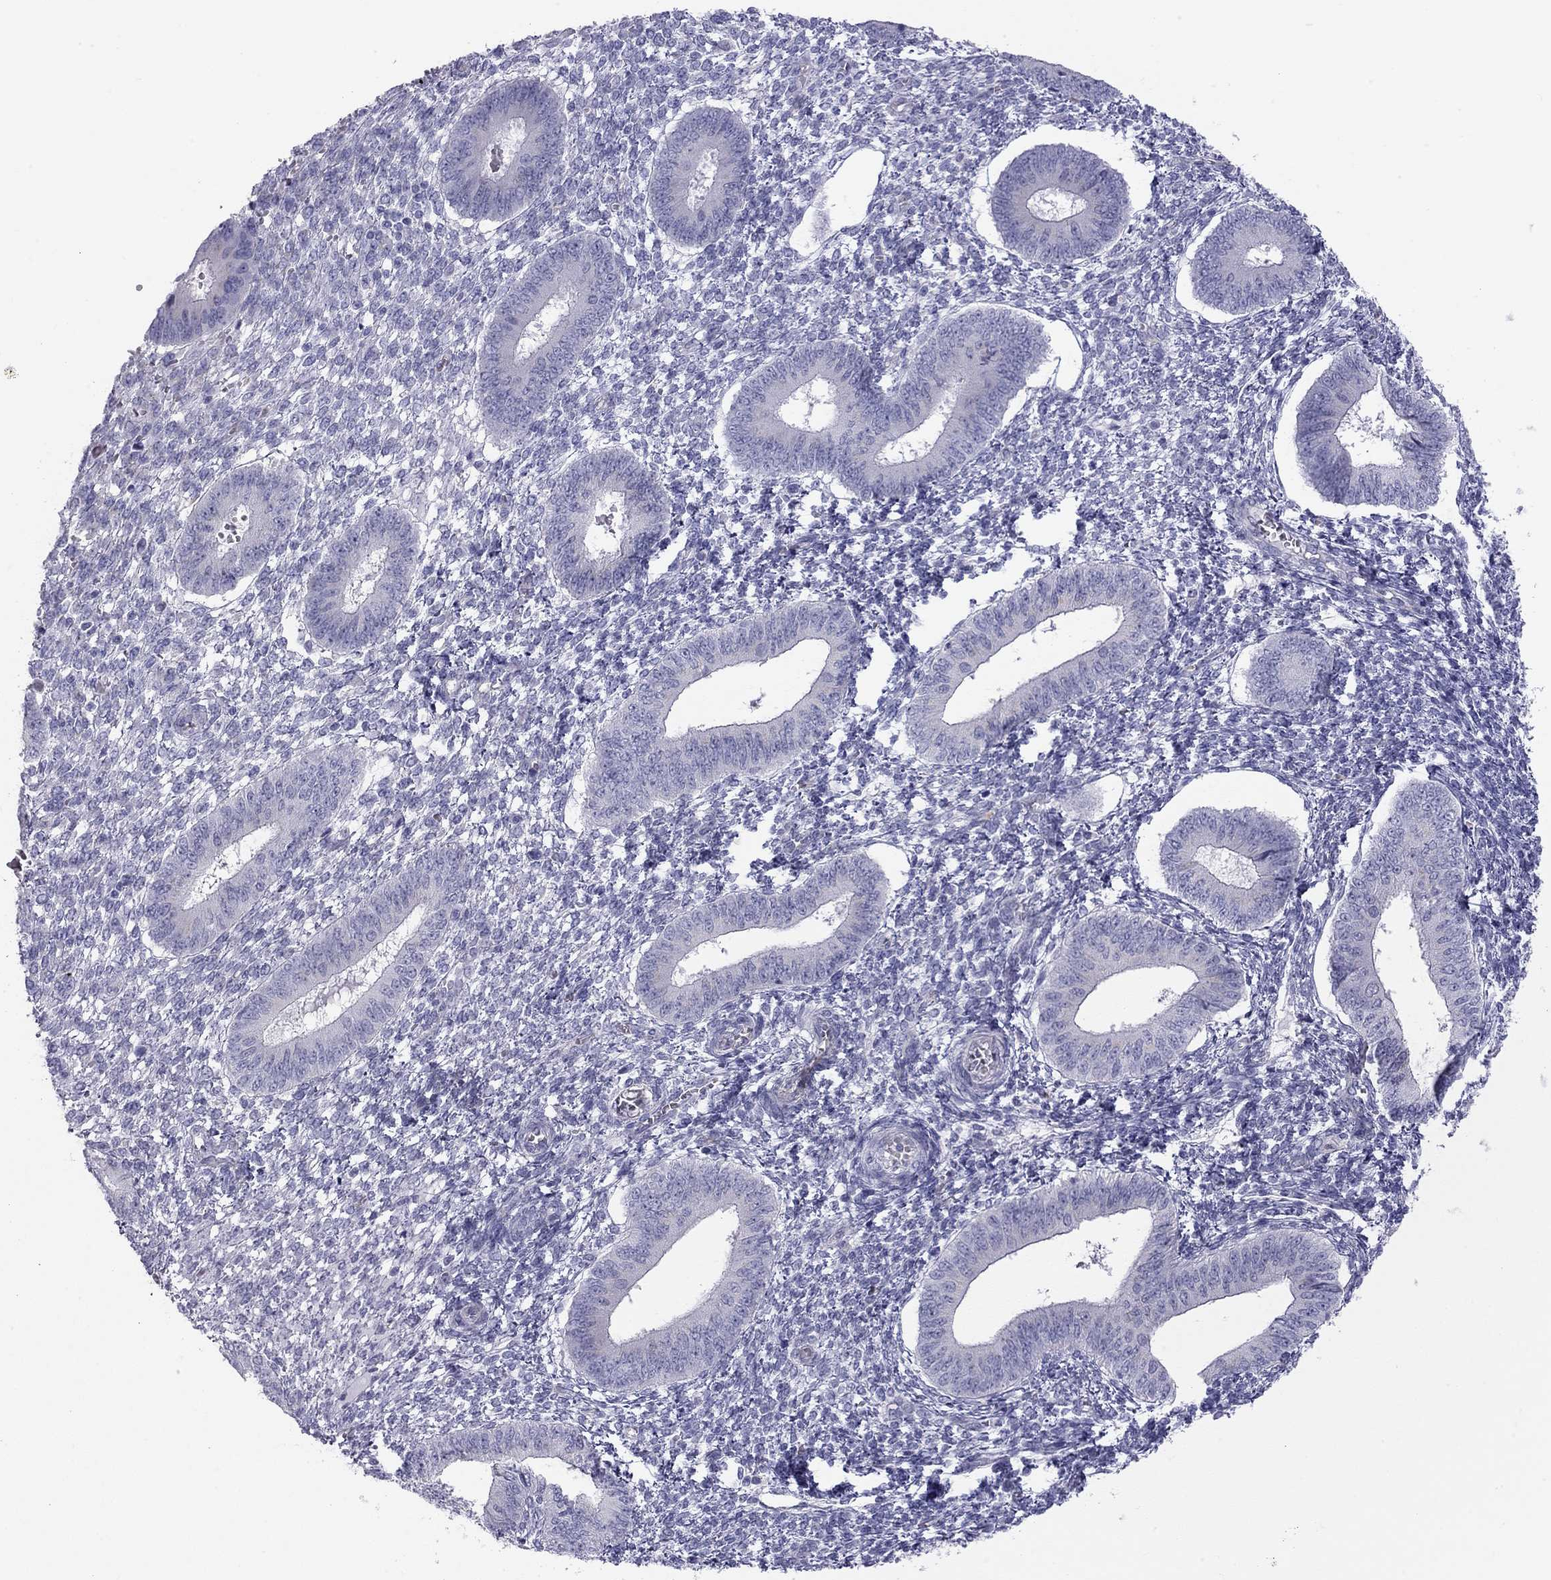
{"staining": {"intensity": "negative", "quantity": "none", "location": "none"}, "tissue": "endometrium", "cell_type": "Cells in endometrial stroma", "image_type": "normal", "snomed": [{"axis": "morphology", "description": "Normal tissue, NOS"}, {"axis": "topography", "description": "Endometrium"}], "caption": "DAB immunohistochemical staining of benign human endometrium exhibits no significant expression in cells in endometrial stroma.", "gene": "TDRD6", "patient": {"sex": "female", "age": 42}}